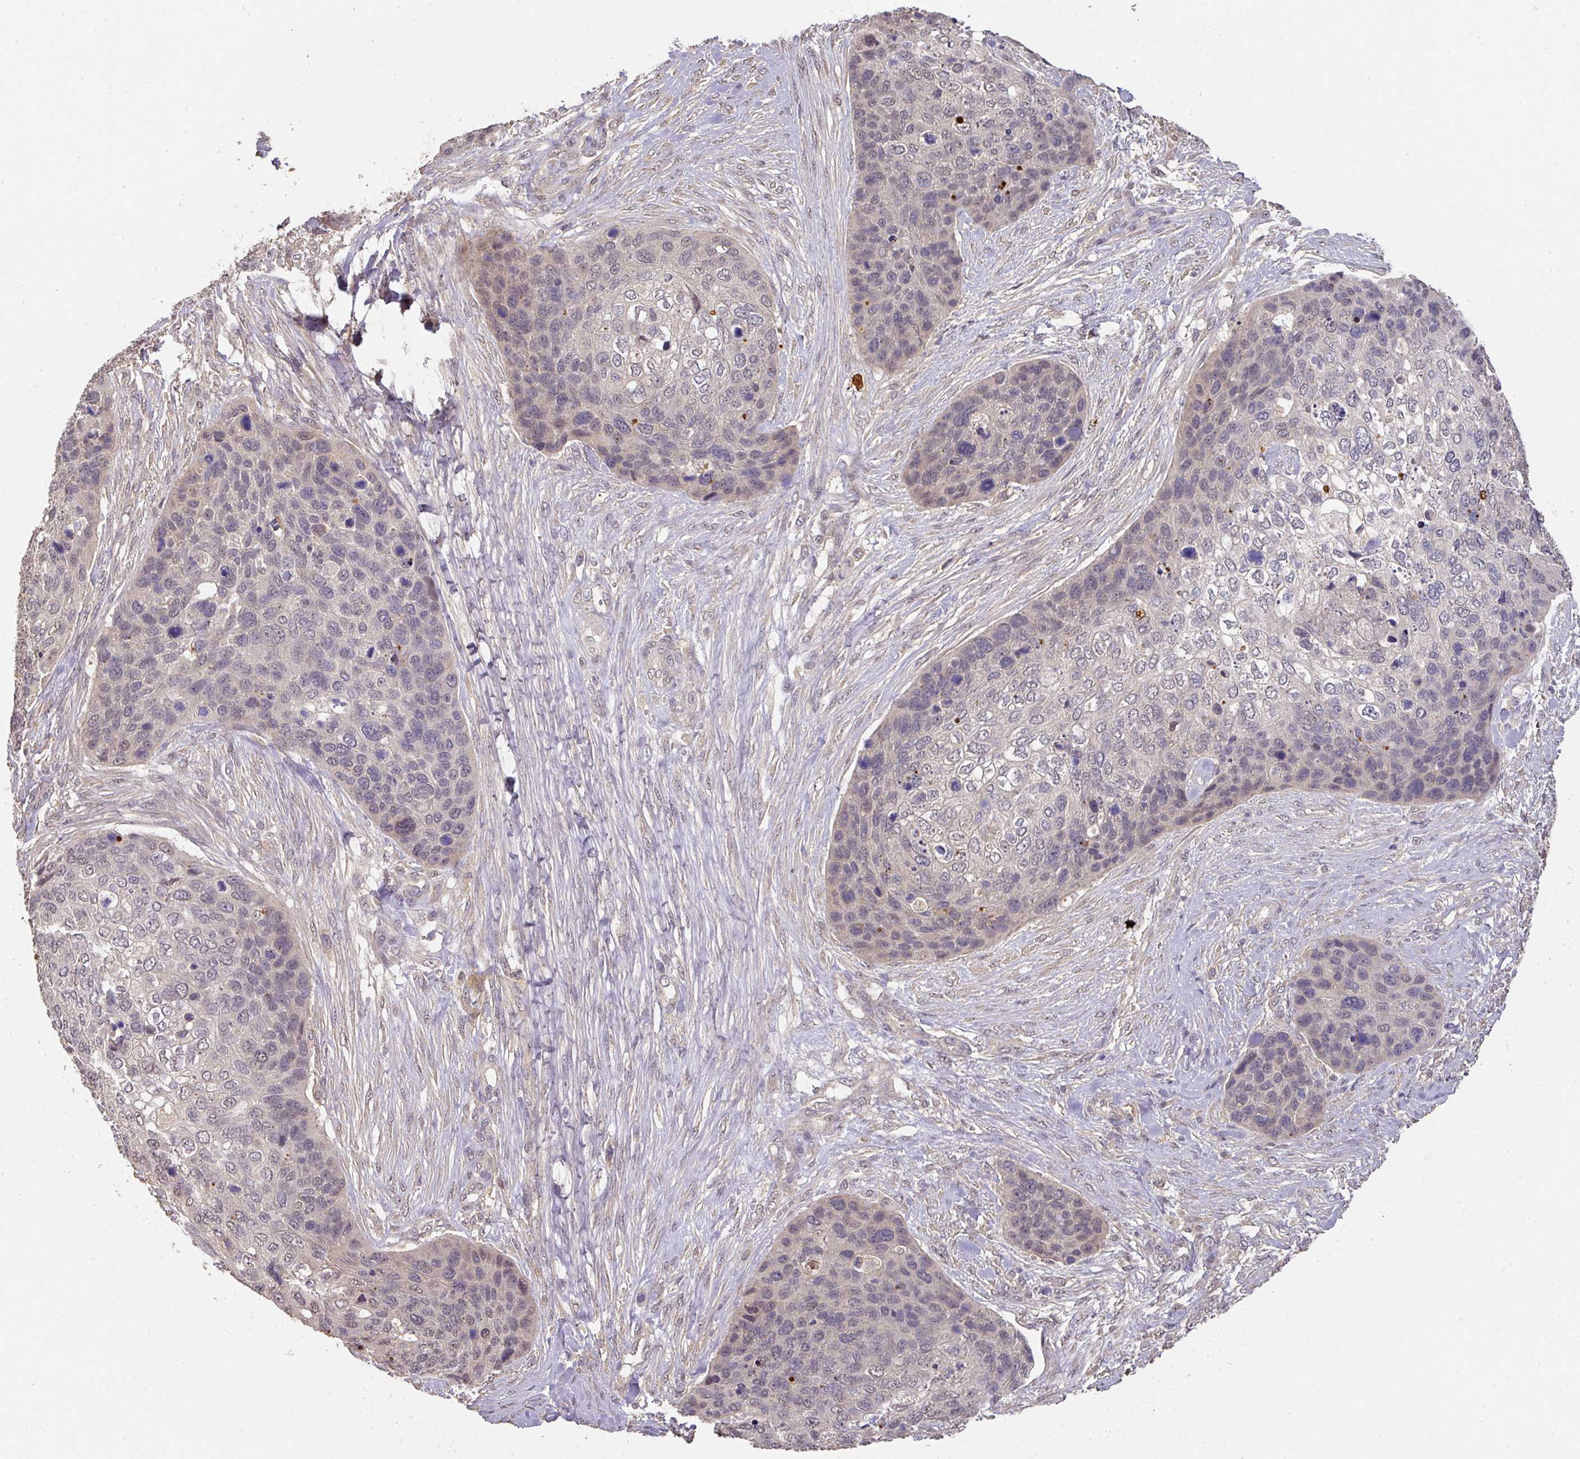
{"staining": {"intensity": "weak", "quantity": "<25%", "location": "cytoplasmic/membranous"}, "tissue": "skin cancer", "cell_type": "Tumor cells", "image_type": "cancer", "snomed": [{"axis": "morphology", "description": "Basal cell carcinoma"}, {"axis": "topography", "description": "Skin"}], "caption": "Immunohistochemistry (IHC) photomicrograph of skin cancer (basal cell carcinoma) stained for a protein (brown), which demonstrates no positivity in tumor cells. Brightfield microscopy of immunohistochemistry (IHC) stained with DAB (3,3'-diaminobenzidine) (brown) and hematoxylin (blue), captured at high magnification.", "gene": "ACVR2B", "patient": {"sex": "female", "age": 74}}